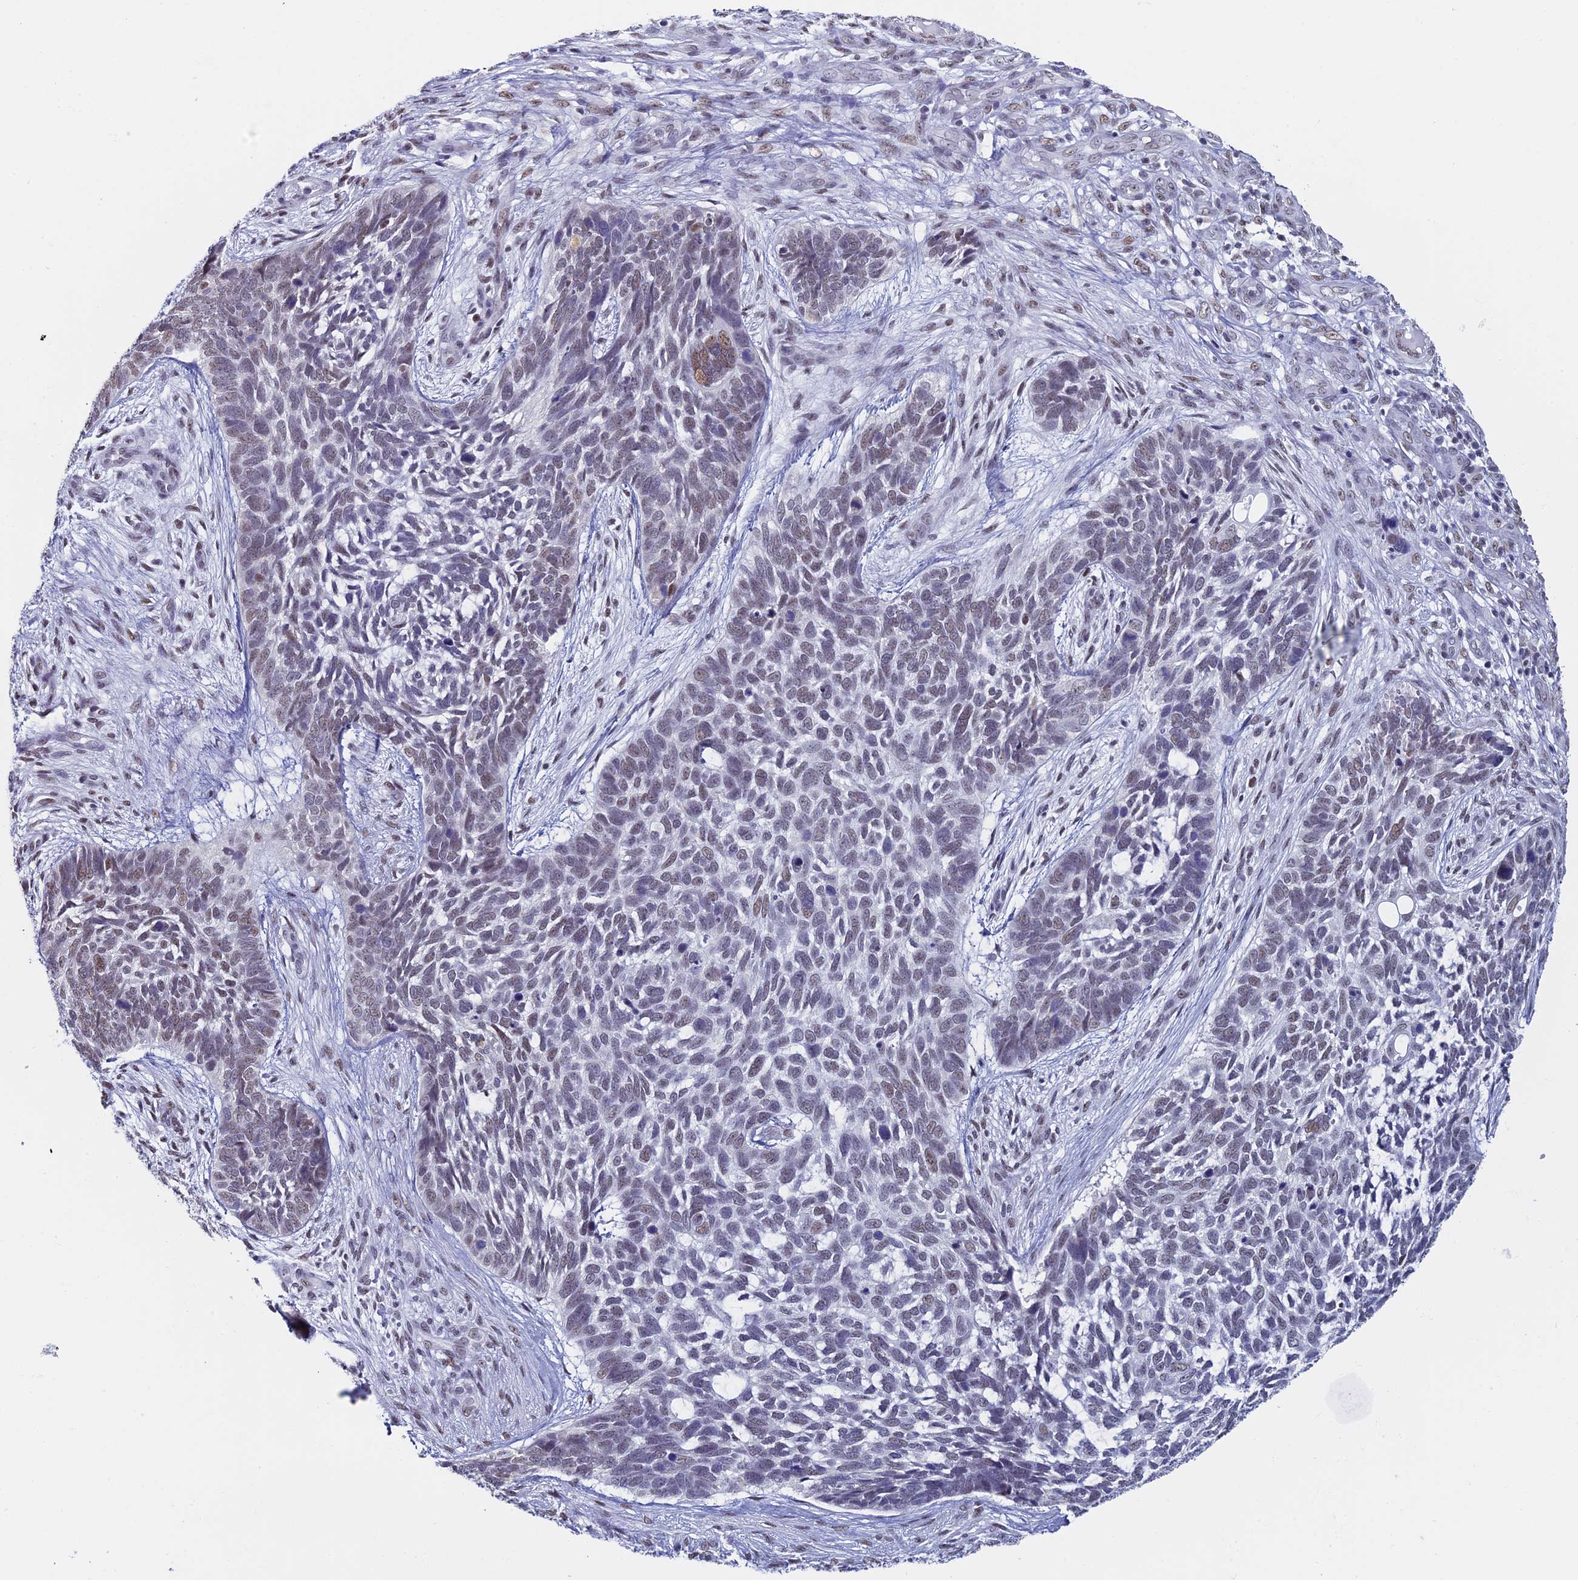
{"staining": {"intensity": "weak", "quantity": "<25%", "location": "nuclear"}, "tissue": "skin cancer", "cell_type": "Tumor cells", "image_type": "cancer", "snomed": [{"axis": "morphology", "description": "Basal cell carcinoma"}, {"axis": "topography", "description": "Skin"}], "caption": "This is an IHC histopathology image of human skin basal cell carcinoma. There is no expression in tumor cells.", "gene": "CD2BP2", "patient": {"sex": "male", "age": 88}}